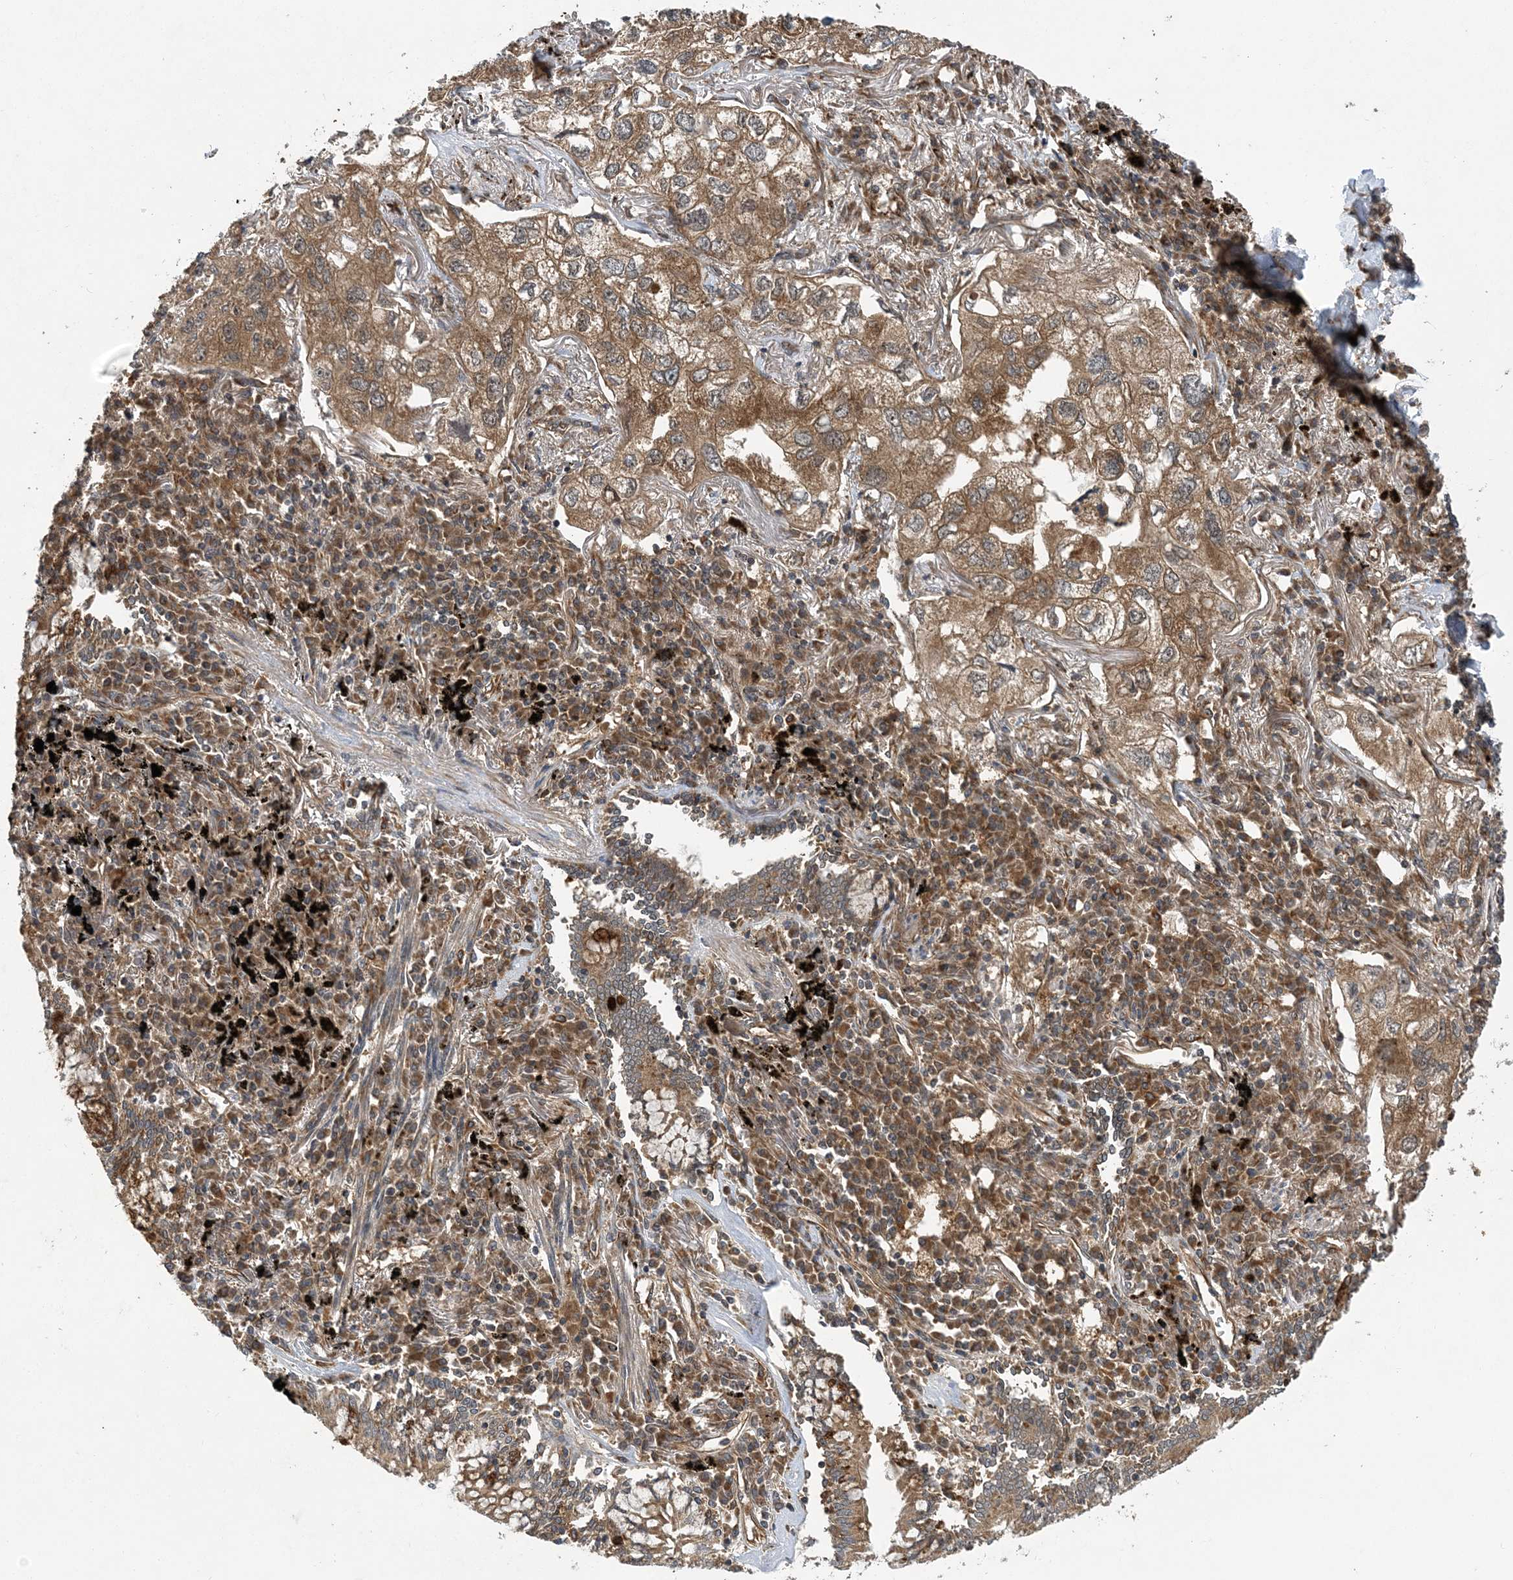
{"staining": {"intensity": "moderate", "quantity": ">75%", "location": "cytoplasmic/membranous"}, "tissue": "lung cancer", "cell_type": "Tumor cells", "image_type": "cancer", "snomed": [{"axis": "morphology", "description": "Adenocarcinoma, NOS"}, {"axis": "topography", "description": "Lung"}], "caption": "DAB immunohistochemical staining of human lung cancer displays moderate cytoplasmic/membranous protein positivity in about >75% of tumor cells. (brown staining indicates protein expression, while blue staining denotes nuclei).", "gene": "ATG3", "patient": {"sex": "male", "age": 65}}